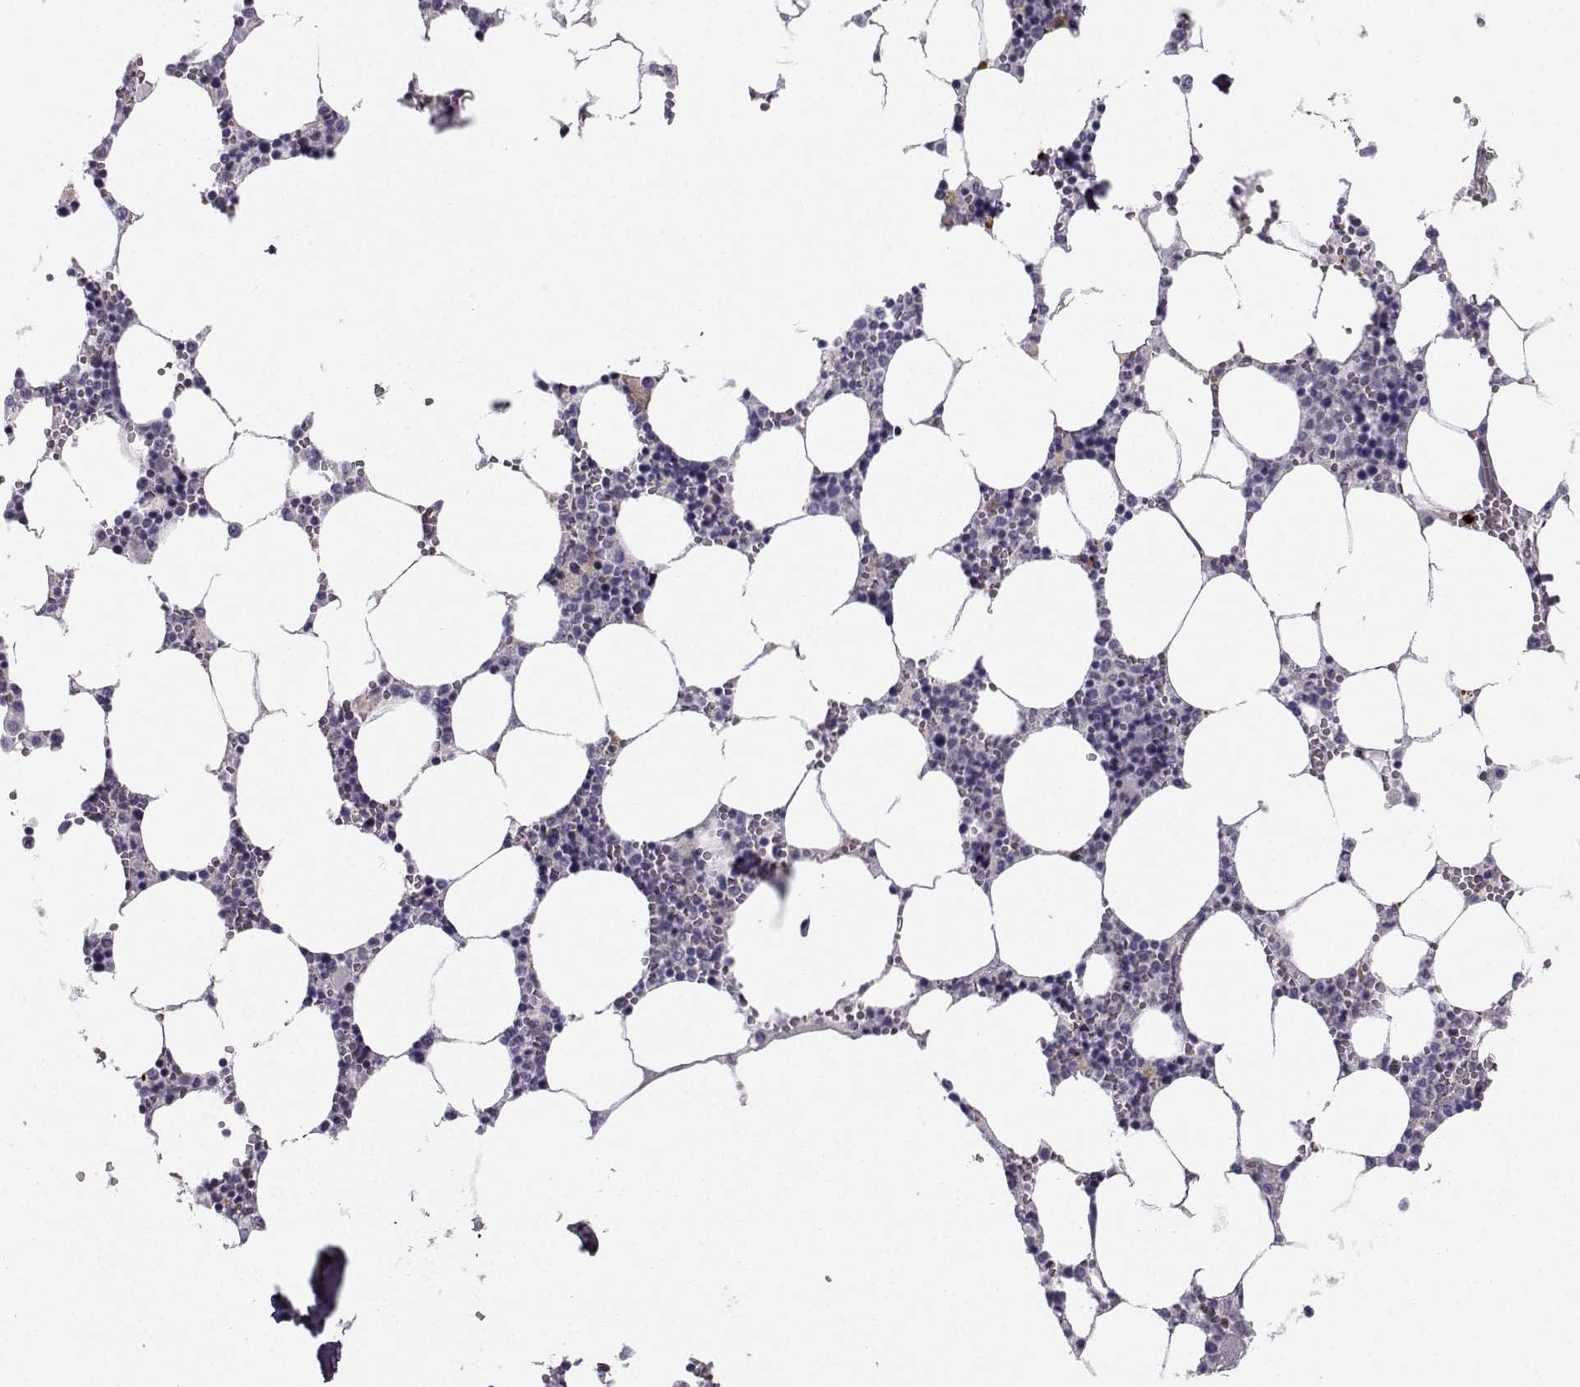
{"staining": {"intensity": "negative", "quantity": "none", "location": "none"}, "tissue": "bone marrow", "cell_type": "Hematopoietic cells", "image_type": "normal", "snomed": [{"axis": "morphology", "description": "Normal tissue, NOS"}, {"axis": "topography", "description": "Bone marrow"}], "caption": "IHC image of benign bone marrow: human bone marrow stained with DAB (3,3'-diaminobenzidine) shows no significant protein expression in hematopoietic cells.", "gene": "NQO1", "patient": {"sex": "female", "age": 64}}